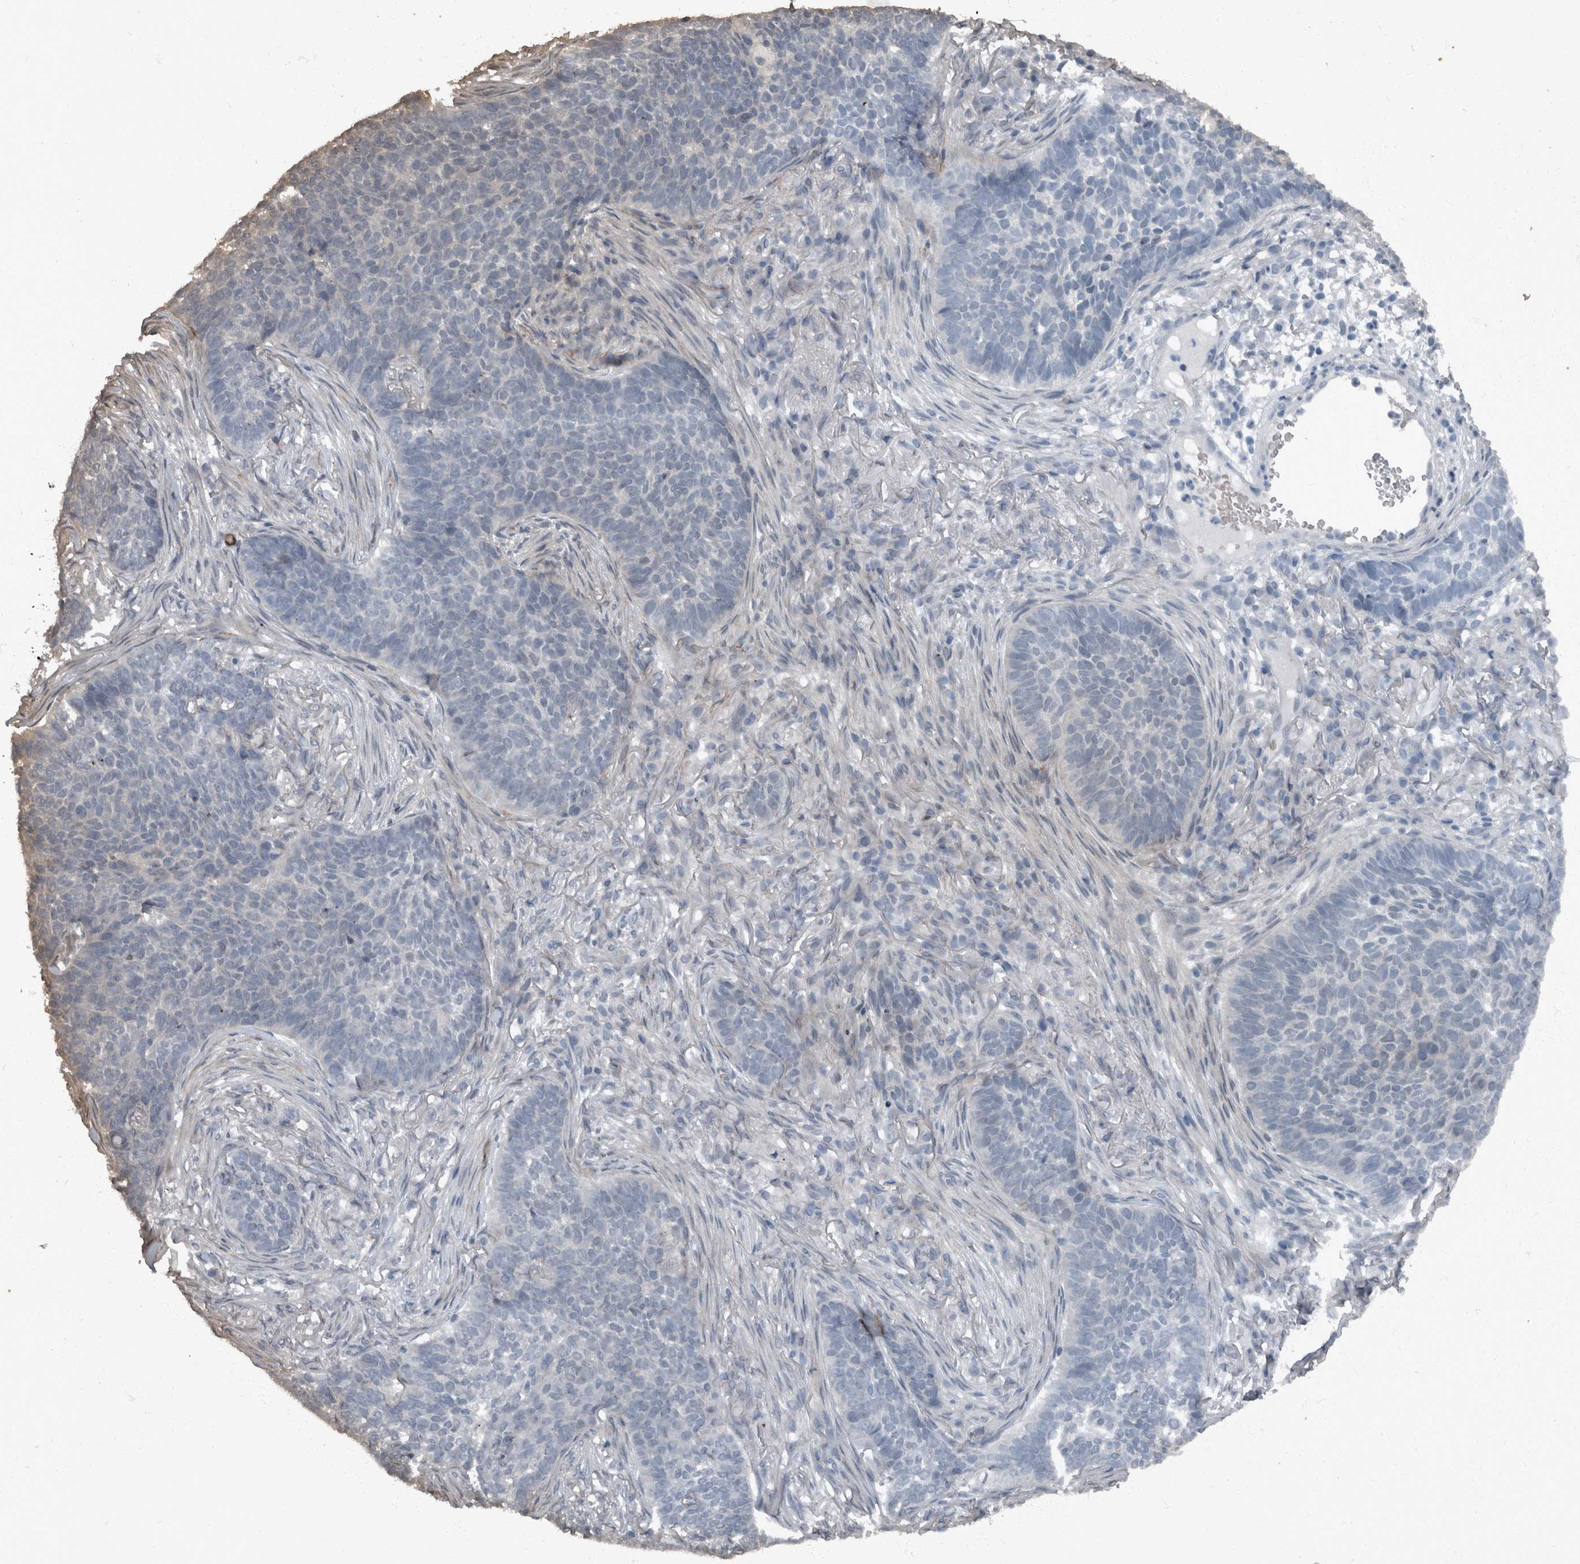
{"staining": {"intensity": "negative", "quantity": "none", "location": "none"}, "tissue": "skin cancer", "cell_type": "Tumor cells", "image_type": "cancer", "snomed": [{"axis": "morphology", "description": "Basal cell carcinoma"}, {"axis": "topography", "description": "Skin"}], "caption": "The IHC photomicrograph has no significant staining in tumor cells of skin basal cell carcinoma tissue. (Stains: DAB (3,3'-diaminobenzidine) immunohistochemistry (IHC) with hematoxylin counter stain, Microscopy: brightfield microscopy at high magnification).", "gene": "WDR33", "patient": {"sex": "male", "age": 85}}